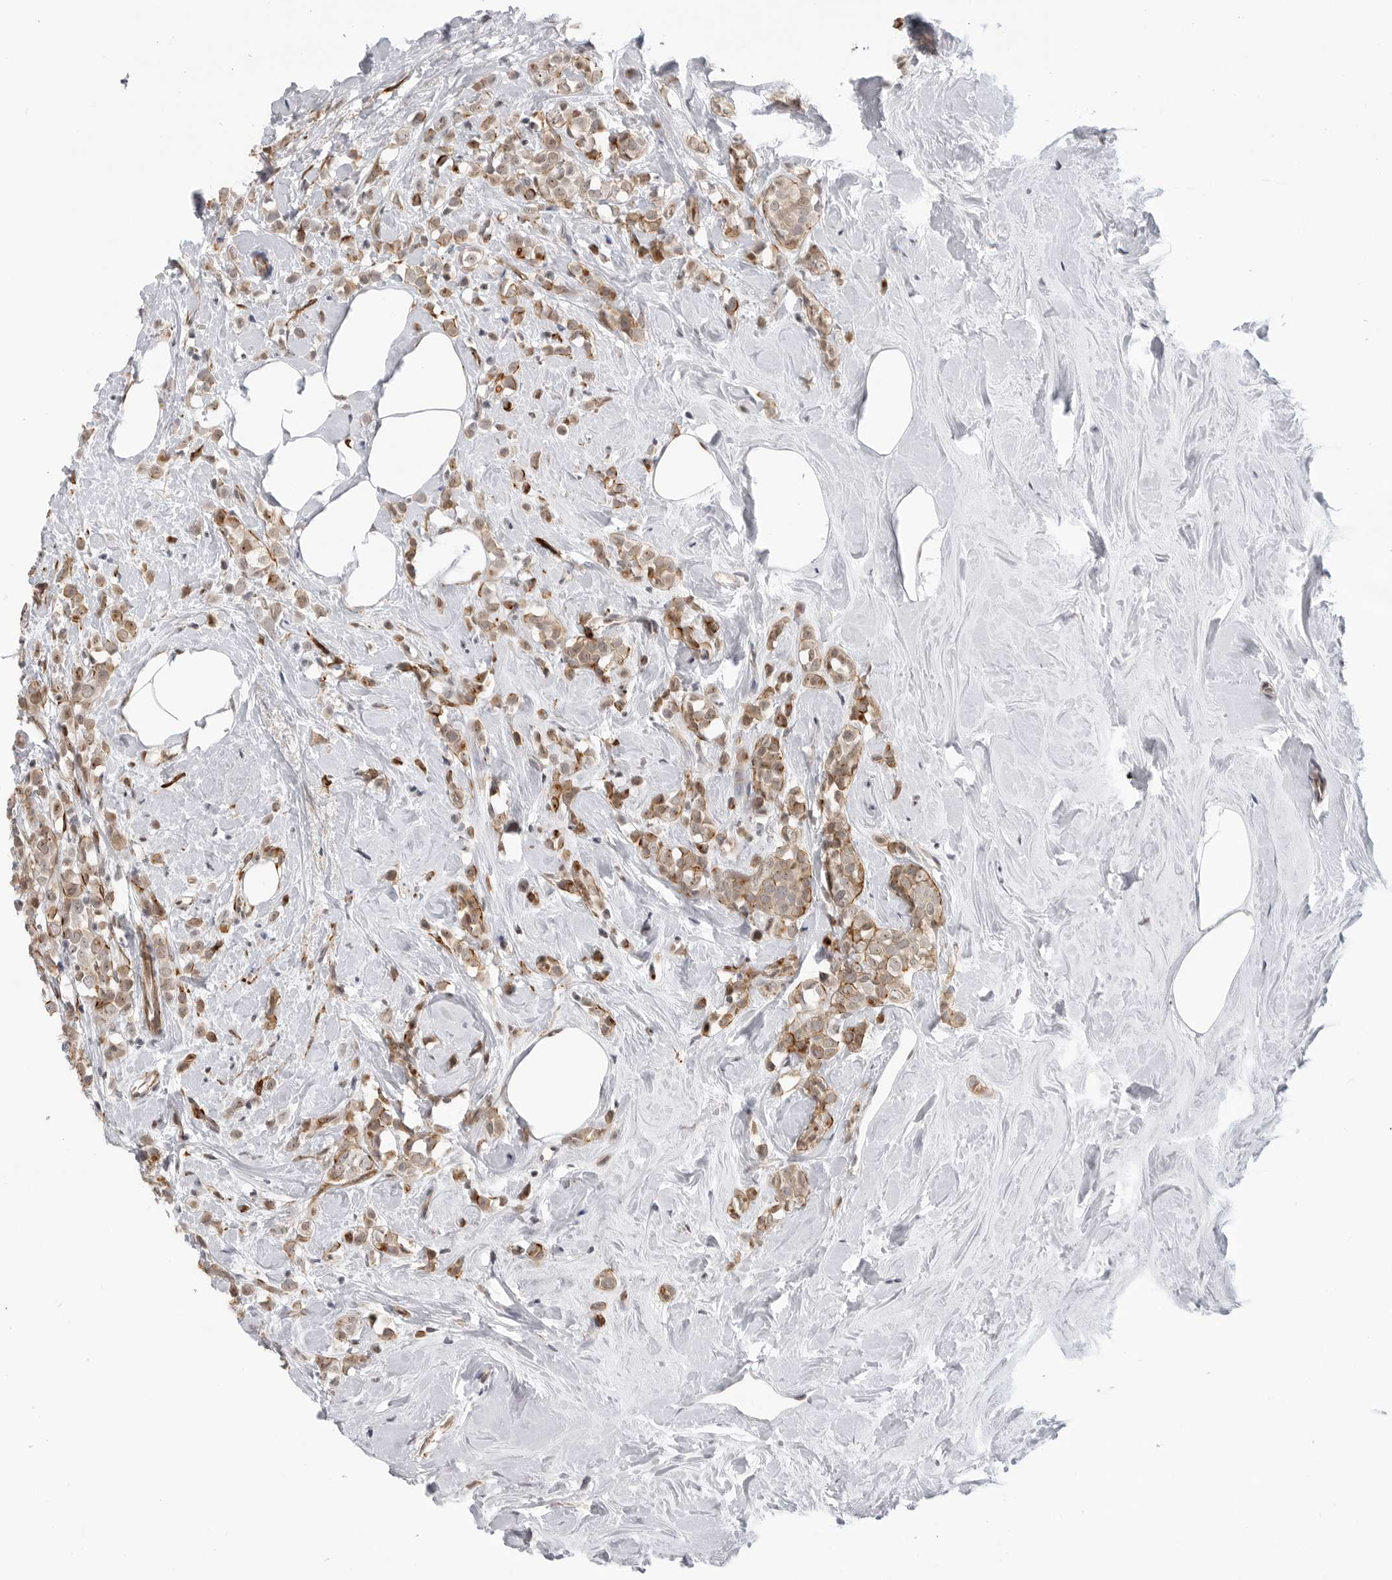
{"staining": {"intensity": "moderate", "quantity": ">75%", "location": "cytoplasmic/membranous"}, "tissue": "breast cancer", "cell_type": "Tumor cells", "image_type": "cancer", "snomed": [{"axis": "morphology", "description": "Lobular carcinoma"}, {"axis": "topography", "description": "Breast"}], "caption": "DAB (3,3'-diaminobenzidine) immunohistochemical staining of human breast cancer shows moderate cytoplasmic/membranous protein expression in about >75% of tumor cells. (DAB IHC, brown staining for protein, blue staining for nuclei).", "gene": "CEP295NL", "patient": {"sex": "female", "age": 47}}